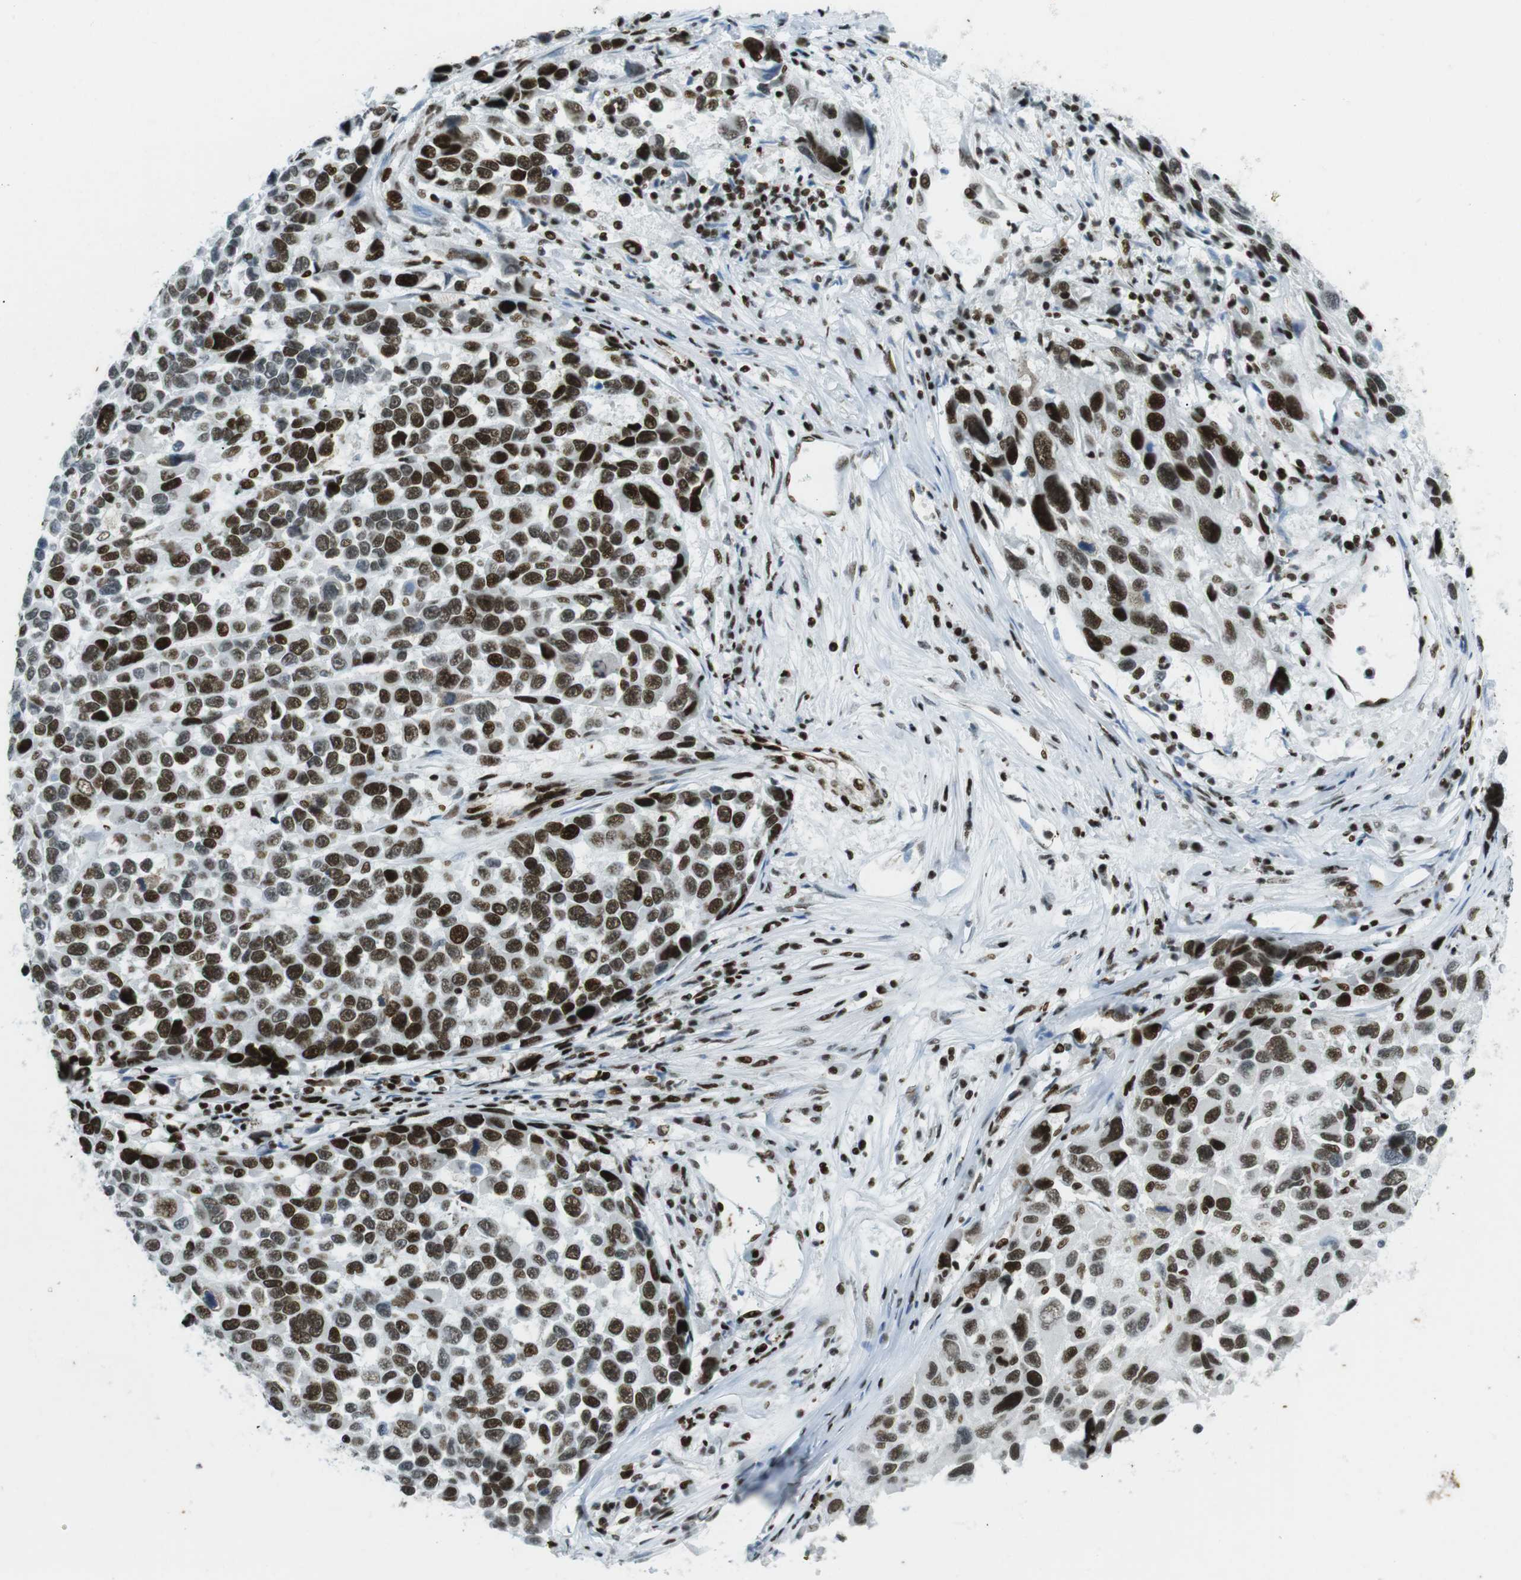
{"staining": {"intensity": "strong", "quantity": ">75%", "location": "nuclear"}, "tissue": "melanoma", "cell_type": "Tumor cells", "image_type": "cancer", "snomed": [{"axis": "morphology", "description": "Malignant melanoma, NOS"}, {"axis": "topography", "description": "Skin"}], "caption": "A brown stain highlights strong nuclear staining of a protein in malignant melanoma tumor cells.", "gene": "ARID1A", "patient": {"sex": "male", "age": 53}}